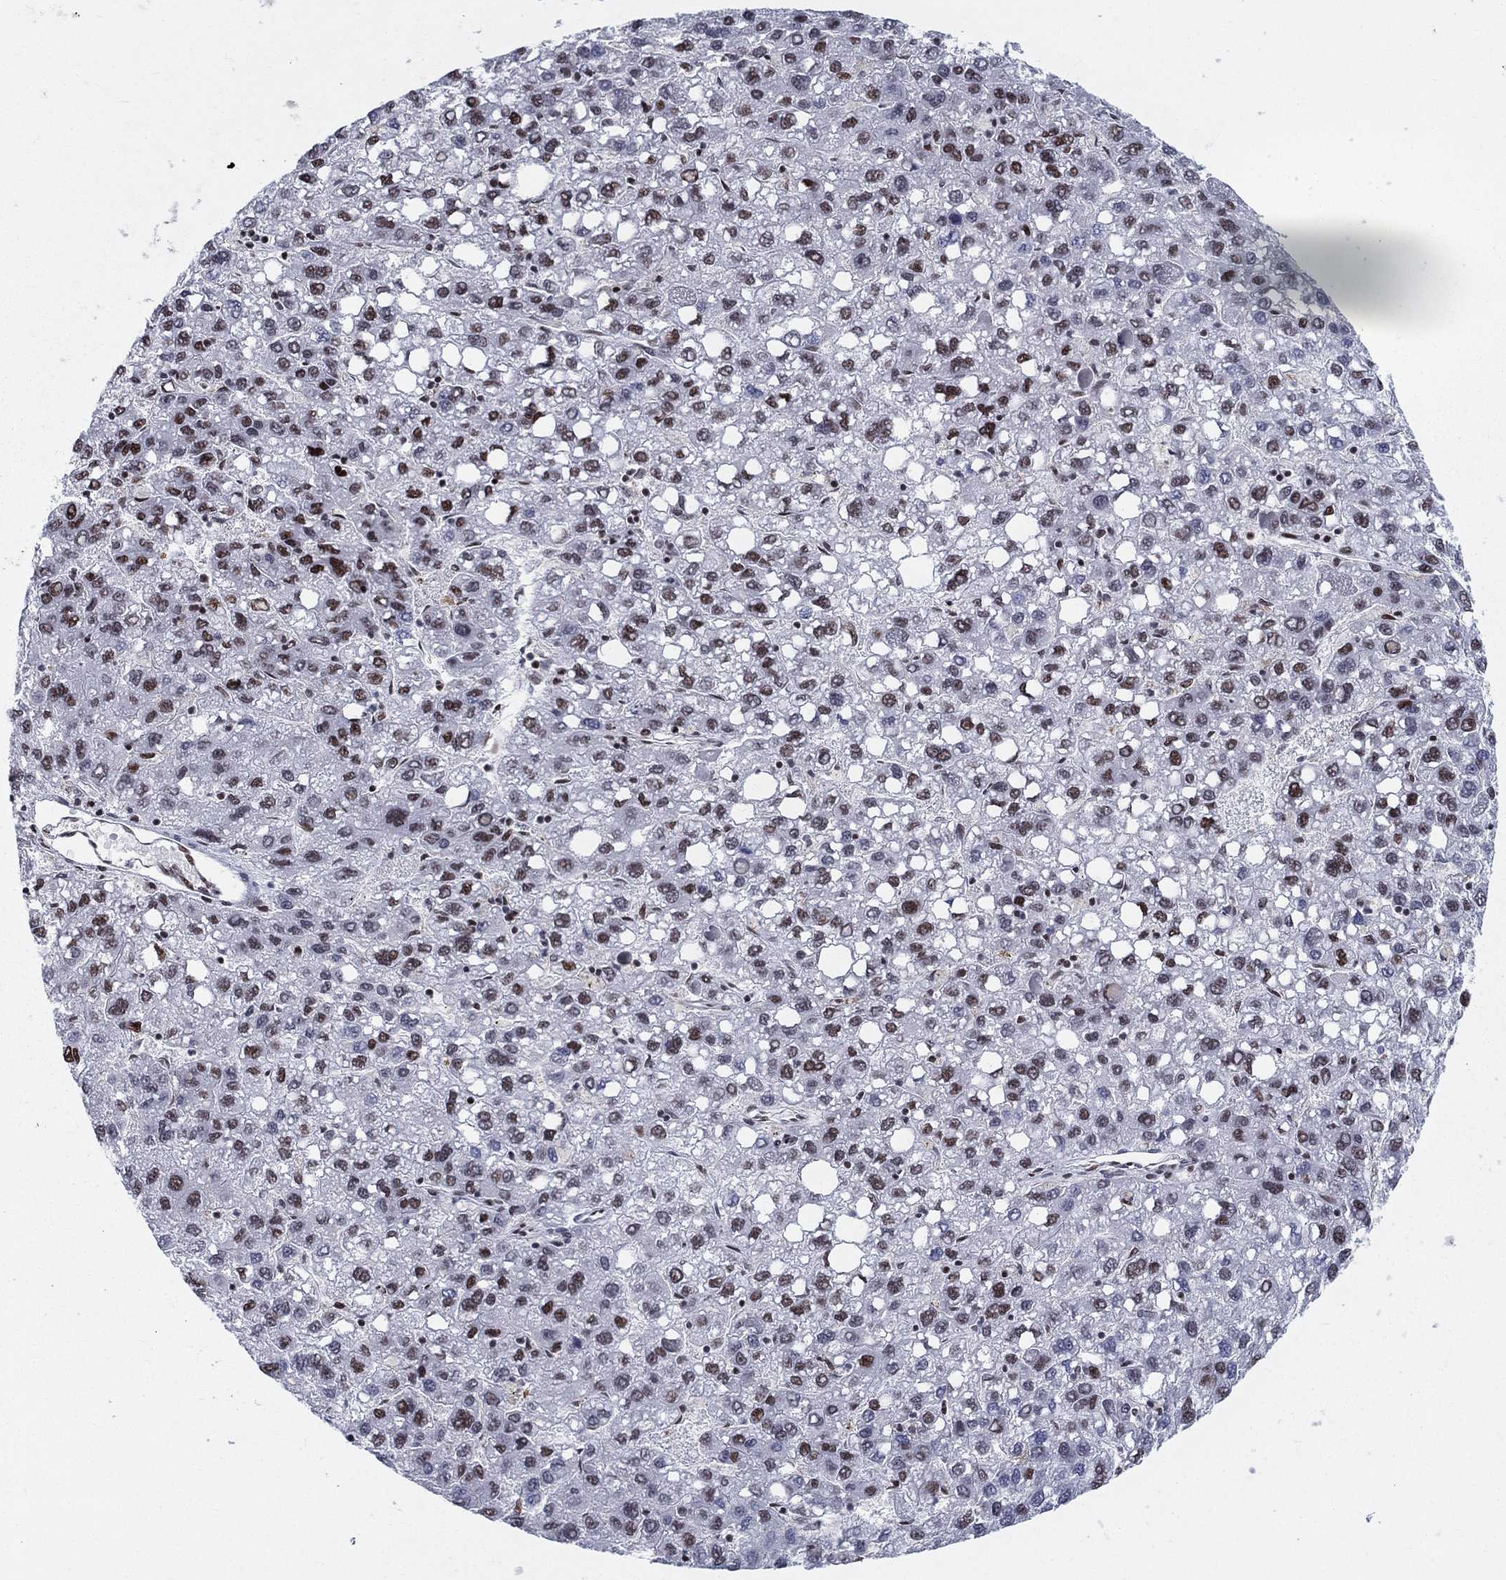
{"staining": {"intensity": "moderate", "quantity": "25%-75%", "location": "nuclear"}, "tissue": "liver cancer", "cell_type": "Tumor cells", "image_type": "cancer", "snomed": [{"axis": "morphology", "description": "Carcinoma, Hepatocellular, NOS"}, {"axis": "topography", "description": "Liver"}], "caption": "Immunohistochemical staining of human liver hepatocellular carcinoma reveals medium levels of moderate nuclear protein staining in about 25%-75% of tumor cells.", "gene": "ZNHIT3", "patient": {"sex": "female", "age": 82}}